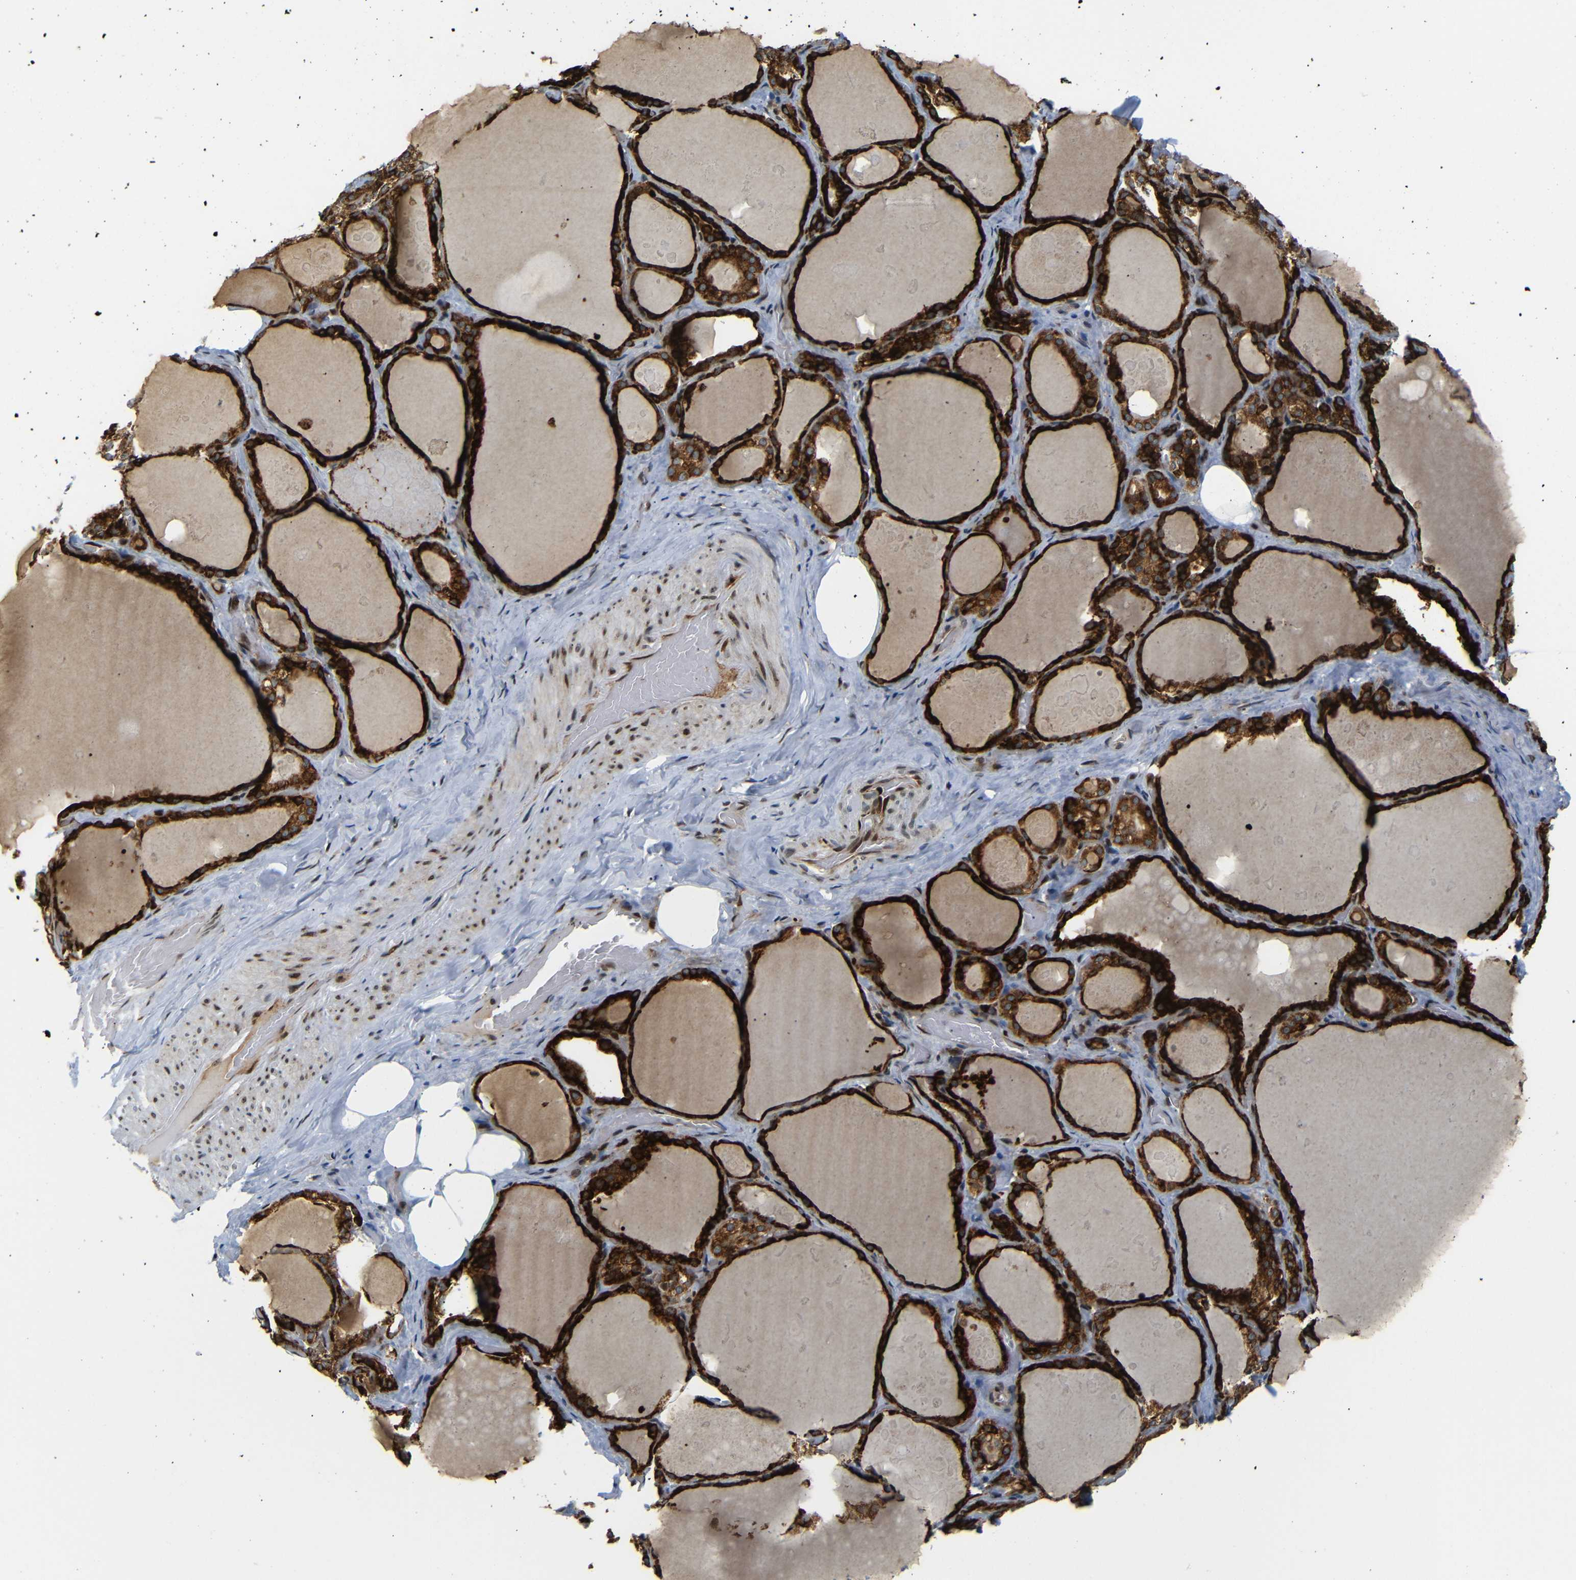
{"staining": {"intensity": "strong", "quantity": ">75%", "location": "cytoplasmic/membranous"}, "tissue": "thyroid gland", "cell_type": "Glandular cells", "image_type": "normal", "snomed": [{"axis": "morphology", "description": "Normal tissue, NOS"}, {"axis": "topography", "description": "Thyroid gland"}], "caption": "This is a micrograph of immunohistochemistry (IHC) staining of normal thyroid gland, which shows strong expression in the cytoplasmic/membranous of glandular cells.", "gene": "SPCS2", "patient": {"sex": "male", "age": 61}}